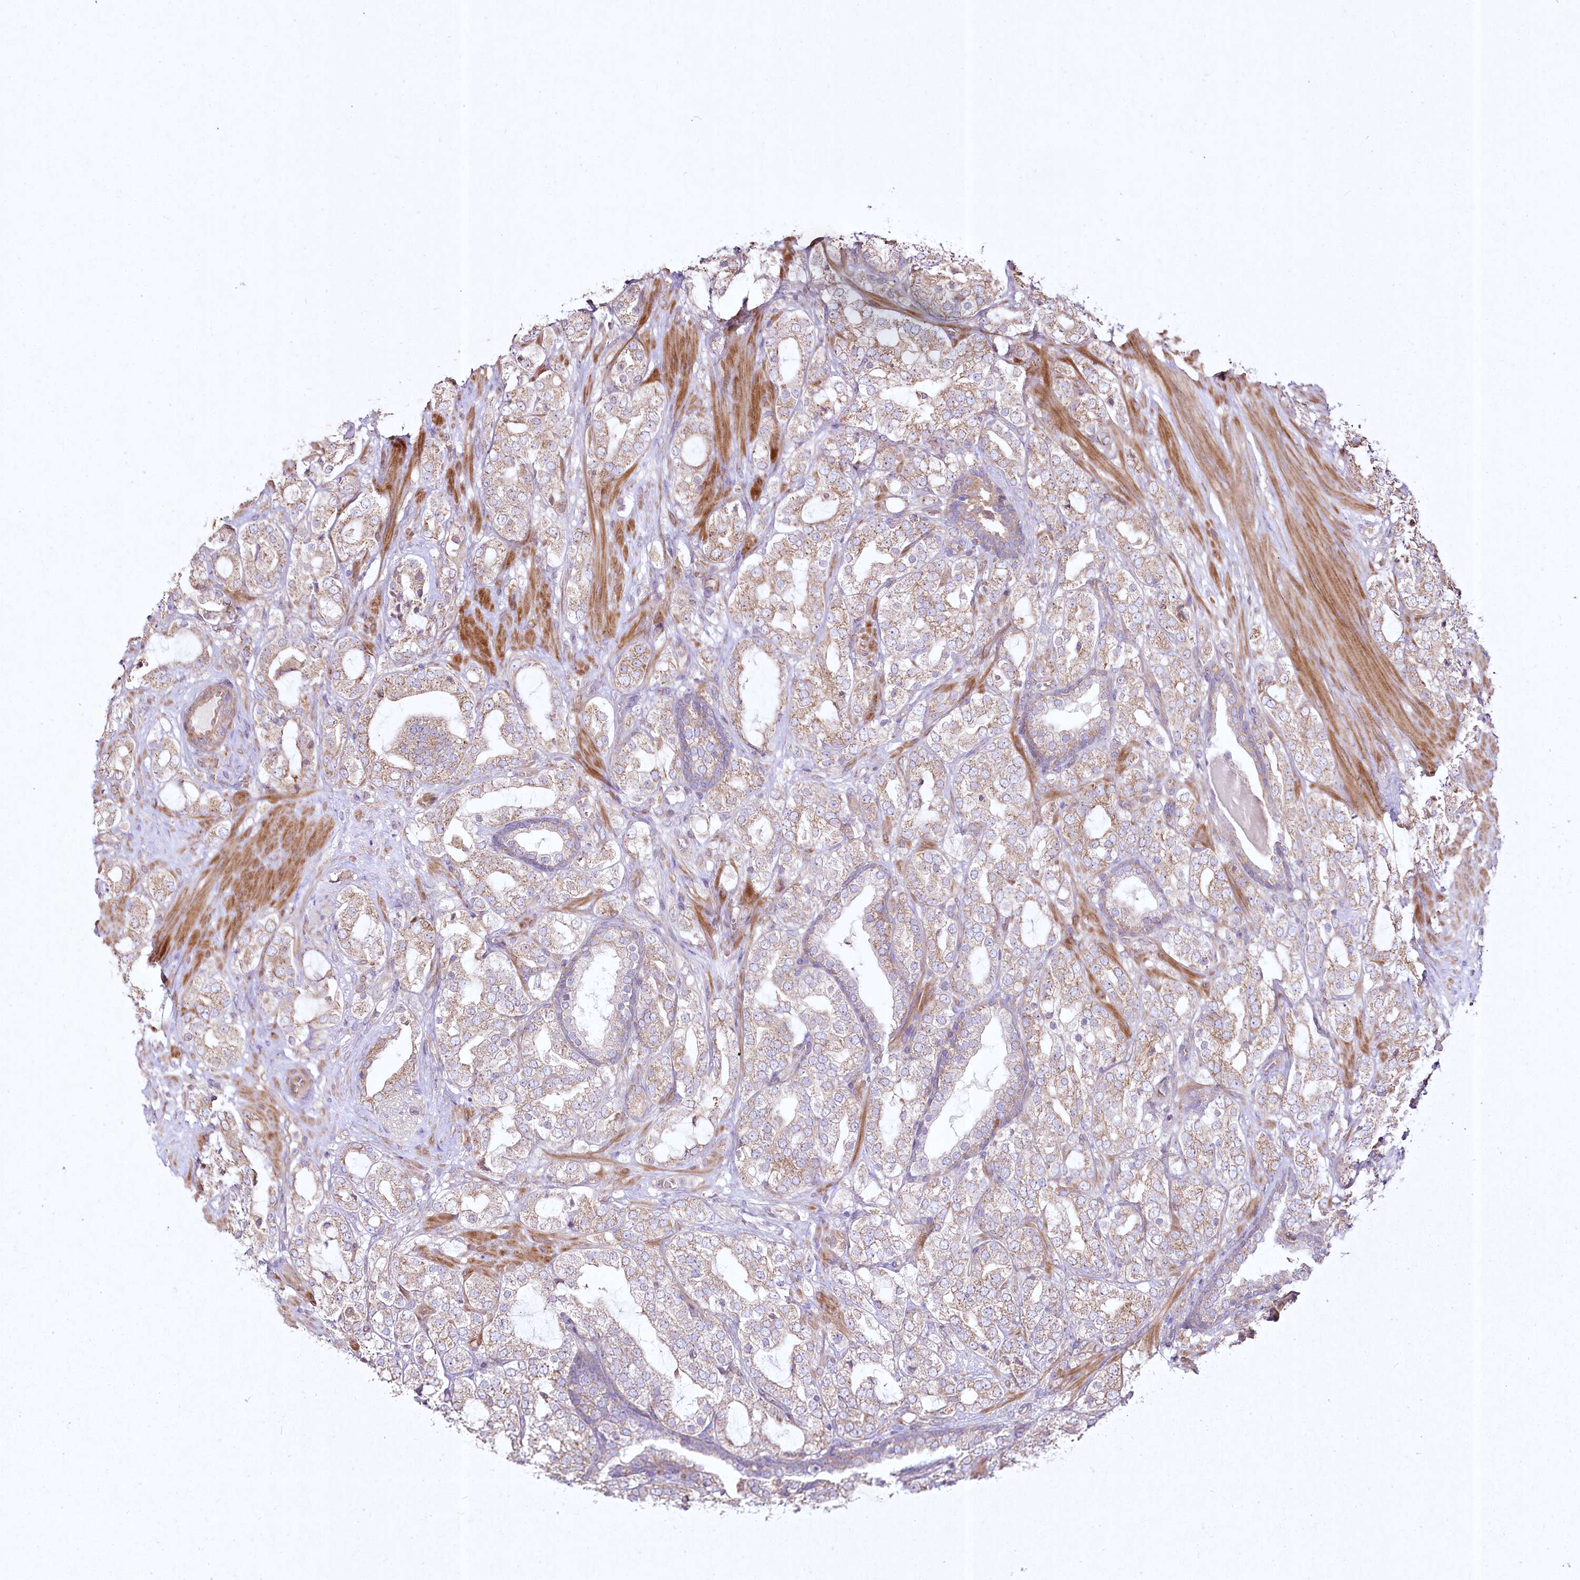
{"staining": {"intensity": "moderate", "quantity": ">75%", "location": "cytoplasmic/membranous"}, "tissue": "prostate cancer", "cell_type": "Tumor cells", "image_type": "cancer", "snomed": [{"axis": "morphology", "description": "Adenocarcinoma, High grade"}, {"axis": "topography", "description": "Prostate"}], "caption": "Immunohistochemical staining of human prostate cancer (adenocarcinoma (high-grade)) exhibits moderate cytoplasmic/membranous protein staining in approximately >75% of tumor cells.", "gene": "SH3TC1", "patient": {"sex": "male", "age": 64}}